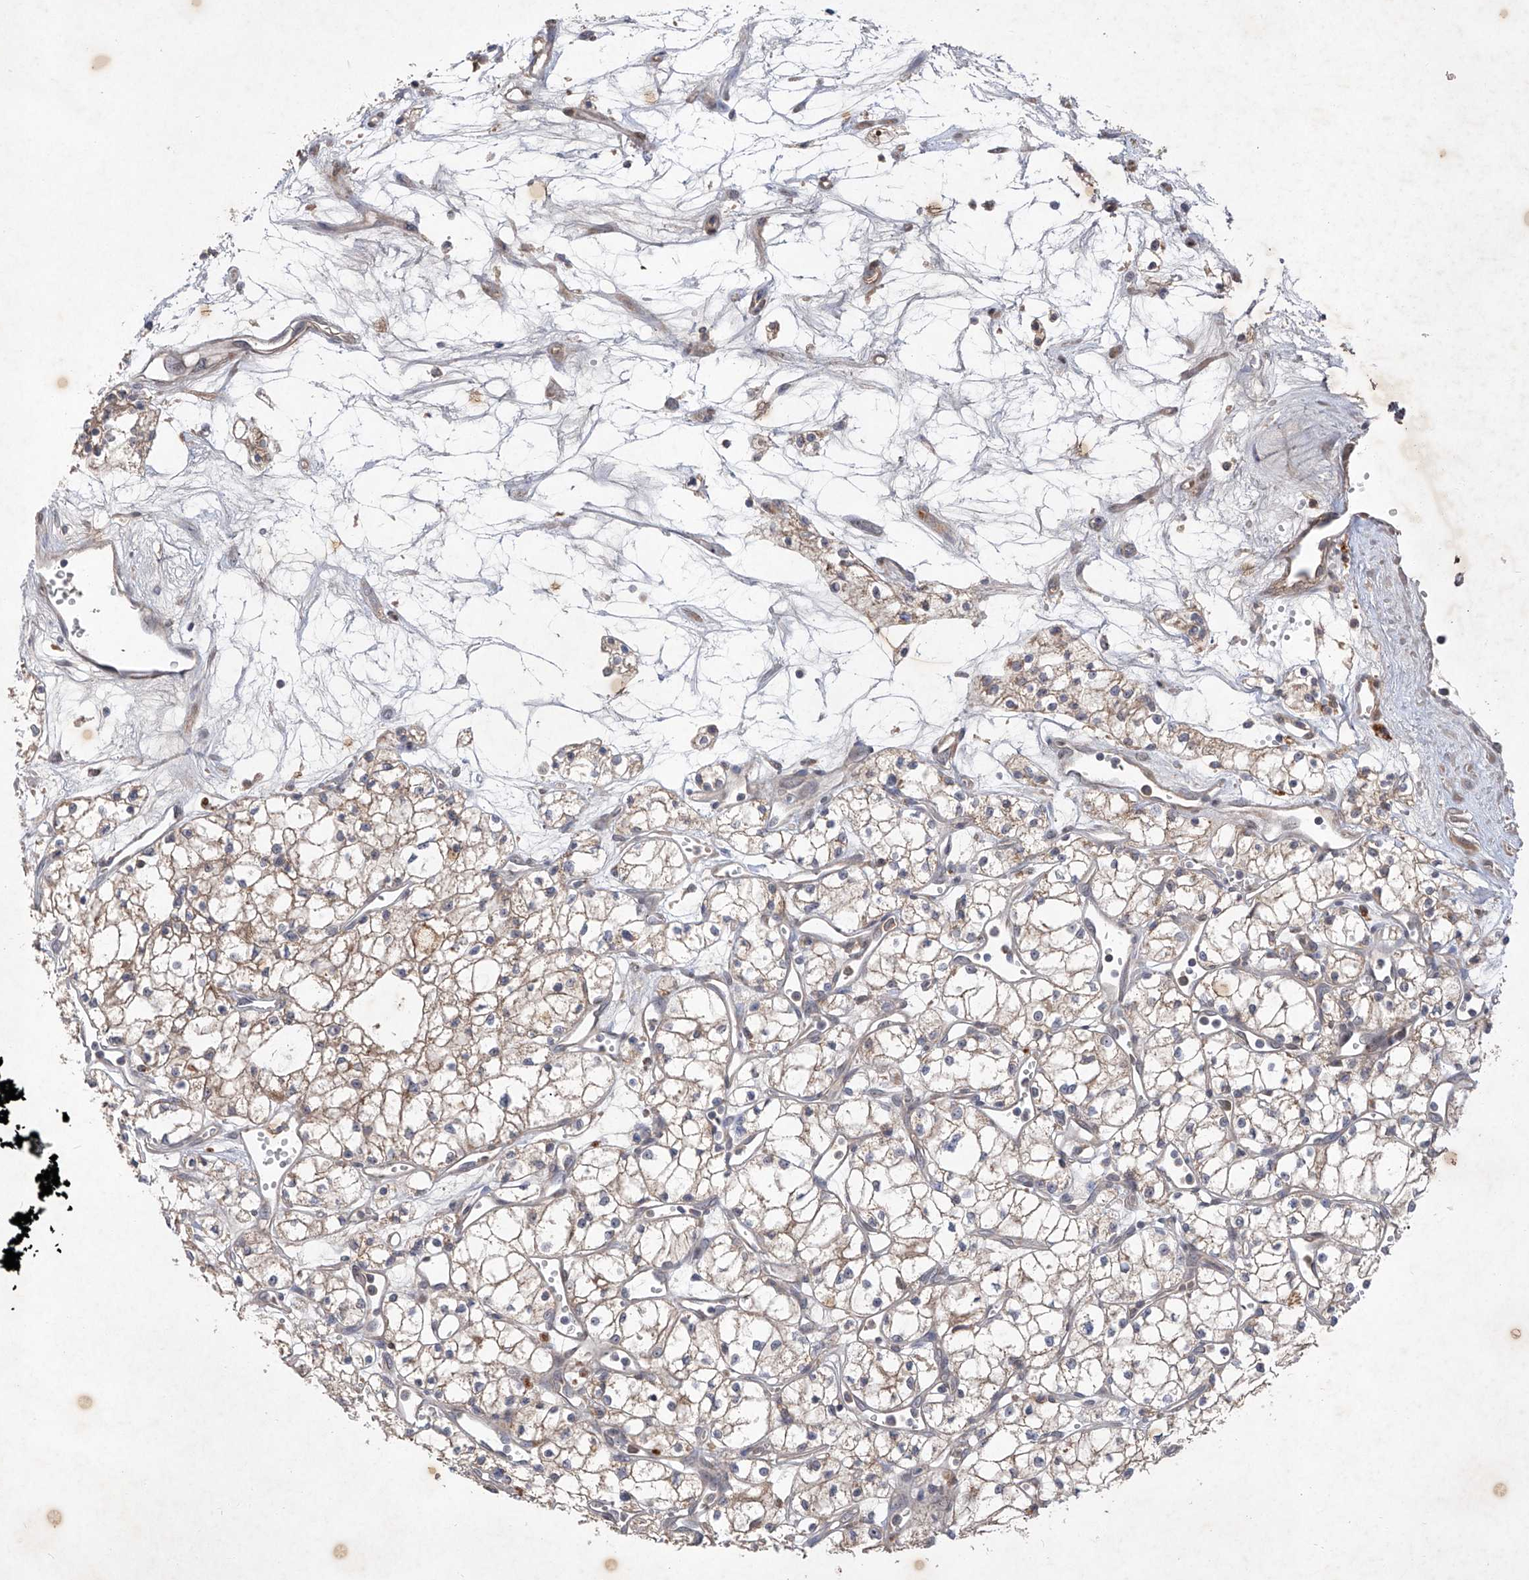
{"staining": {"intensity": "weak", "quantity": "25%-75%", "location": "cytoplasmic/membranous"}, "tissue": "renal cancer", "cell_type": "Tumor cells", "image_type": "cancer", "snomed": [{"axis": "morphology", "description": "Adenocarcinoma, NOS"}, {"axis": "topography", "description": "Kidney"}], "caption": "An IHC photomicrograph of neoplastic tissue is shown. Protein staining in brown highlights weak cytoplasmic/membranous positivity in renal adenocarcinoma within tumor cells. (DAB IHC, brown staining for protein, blue staining for nuclei).", "gene": "FAM135A", "patient": {"sex": "male", "age": 59}}